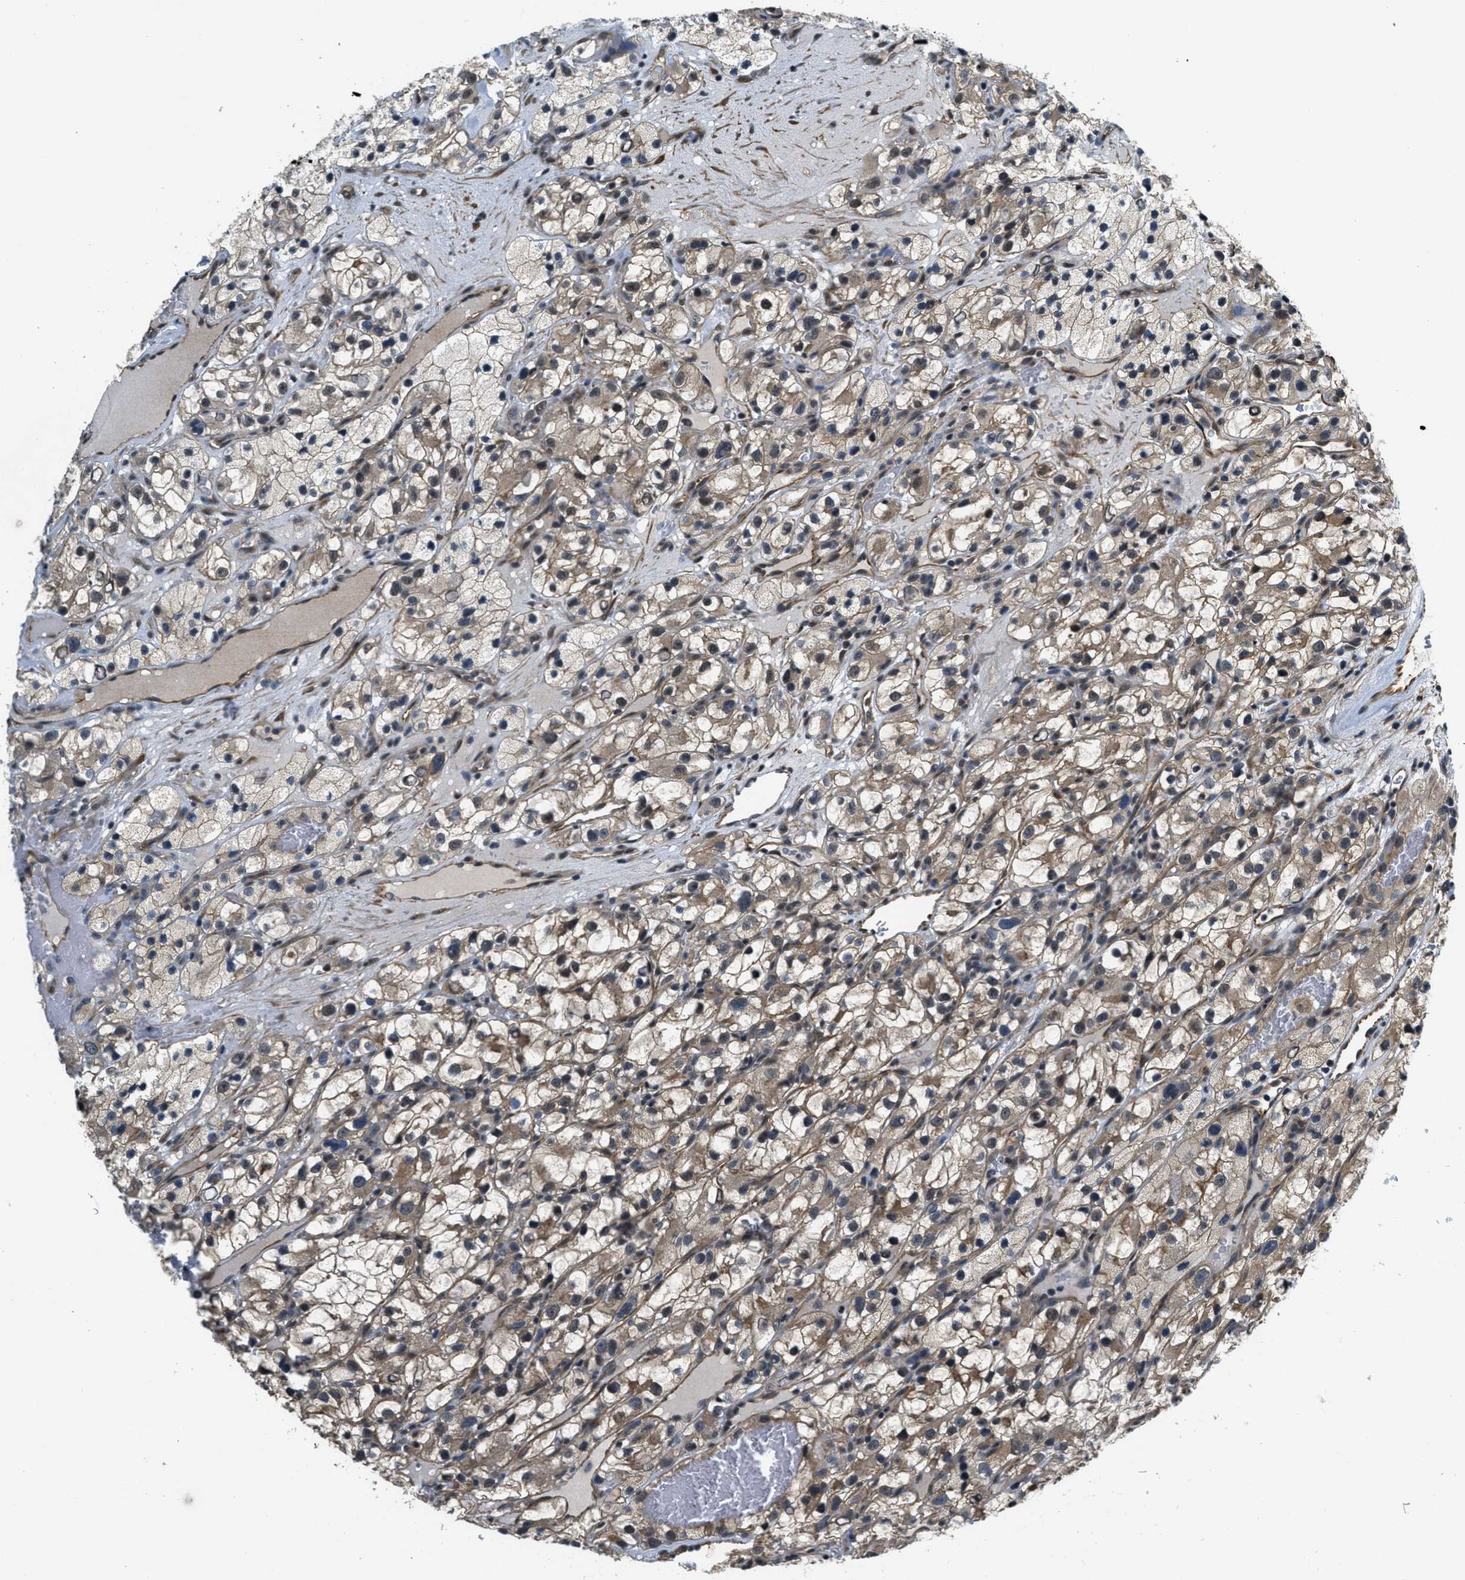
{"staining": {"intensity": "moderate", "quantity": "25%-75%", "location": "cytoplasmic/membranous,nuclear"}, "tissue": "renal cancer", "cell_type": "Tumor cells", "image_type": "cancer", "snomed": [{"axis": "morphology", "description": "Adenocarcinoma, NOS"}, {"axis": "topography", "description": "Kidney"}], "caption": "Renal cancer was stained to show a protein in brown. There is medium levels of moderate cytoplasmic/membranous and nuclear expression in about 25%-75% of tumor cells. (DAB IHC with brightfield microscopy, high magnification).", "gene": "CFAP36", "patient": {"sex": "female", "age": 57}}